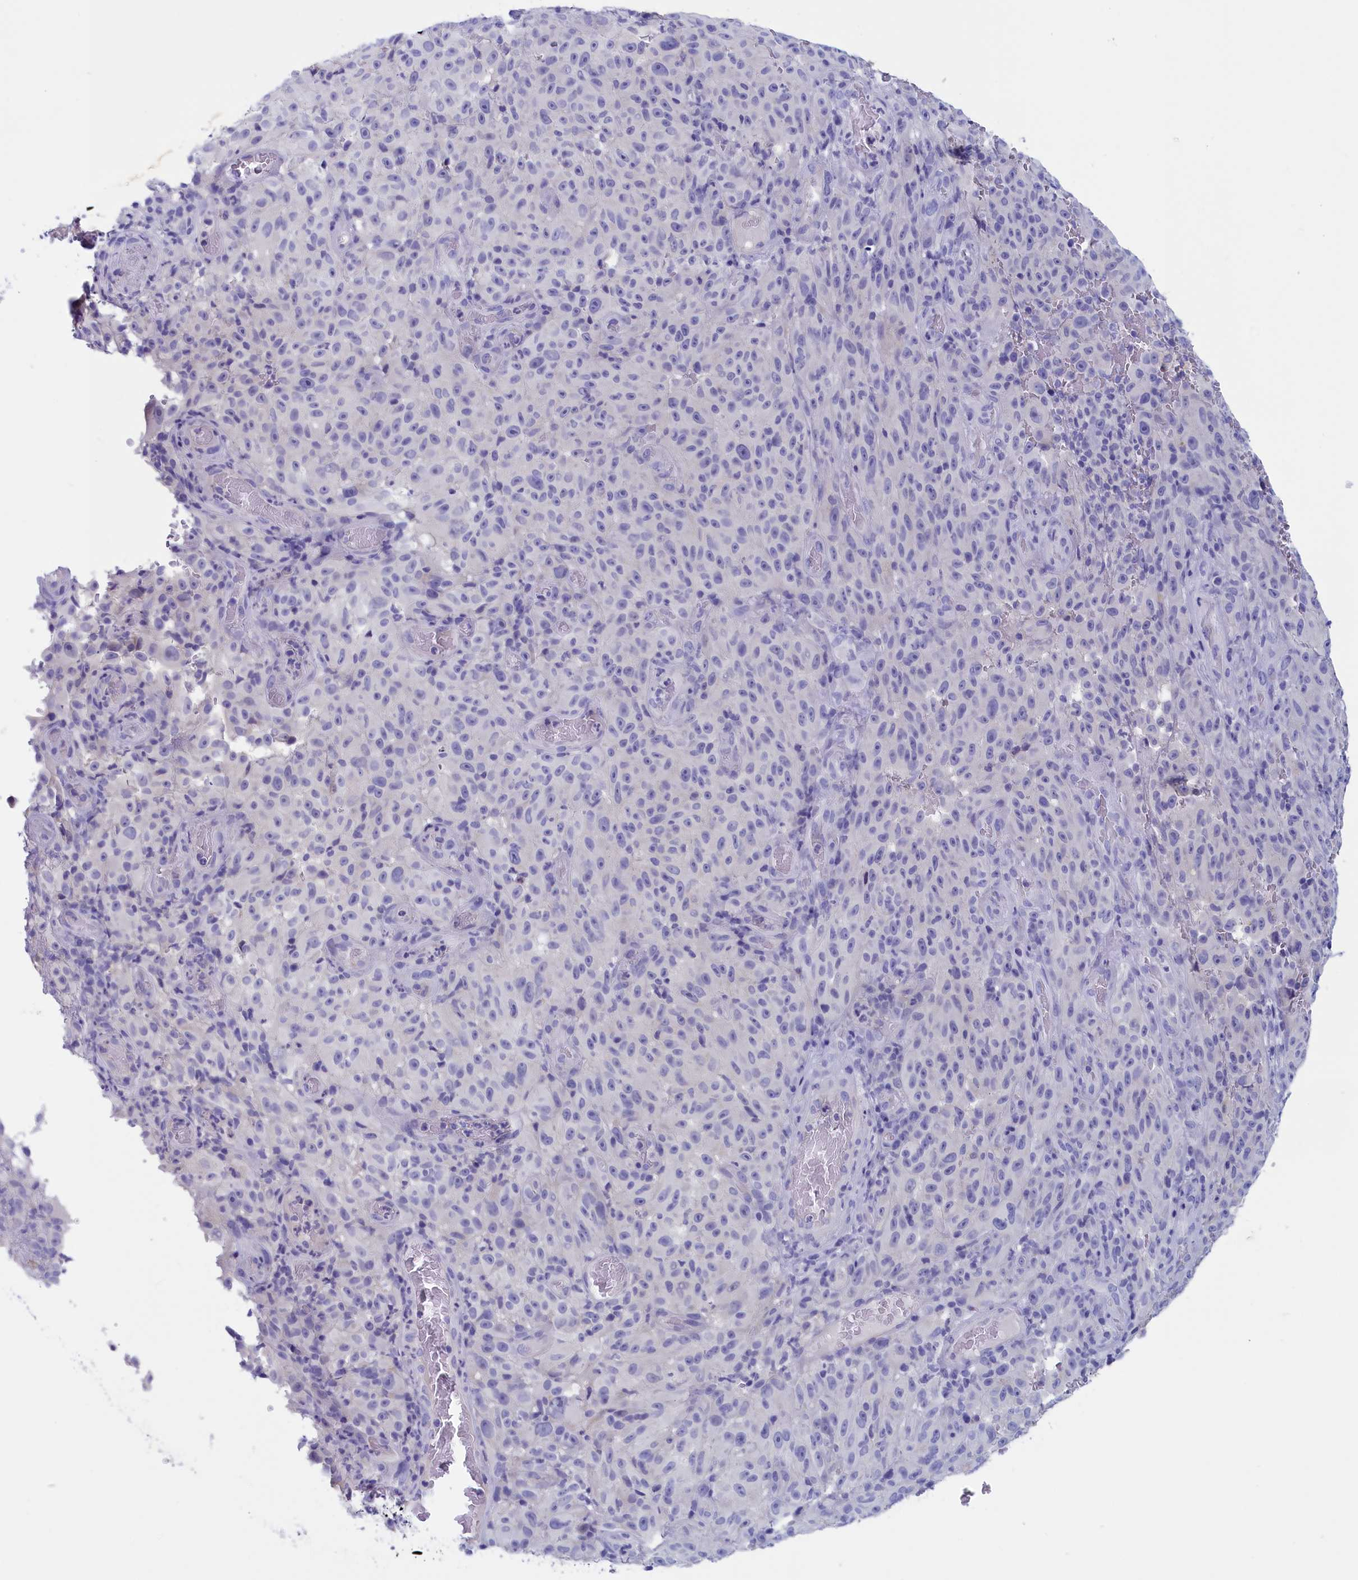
{"staining": {"intensity": "negative", "quantity": "none", "location": "none"}, "tissue": "melanoma", "cell_type": "Tumor cells", "image_type": "cancer", "snomed": [{"axis": "morphology", "description": "Malignant melanoma, NOS"}, {"axis": "topography", "description": "Skin"}], "caption": "Immunohistochemical staining of melanoma displays no significant expression in tumor cells.", "gene": "ANKRD2", "patient": {"sex": "female", "age": 82}}